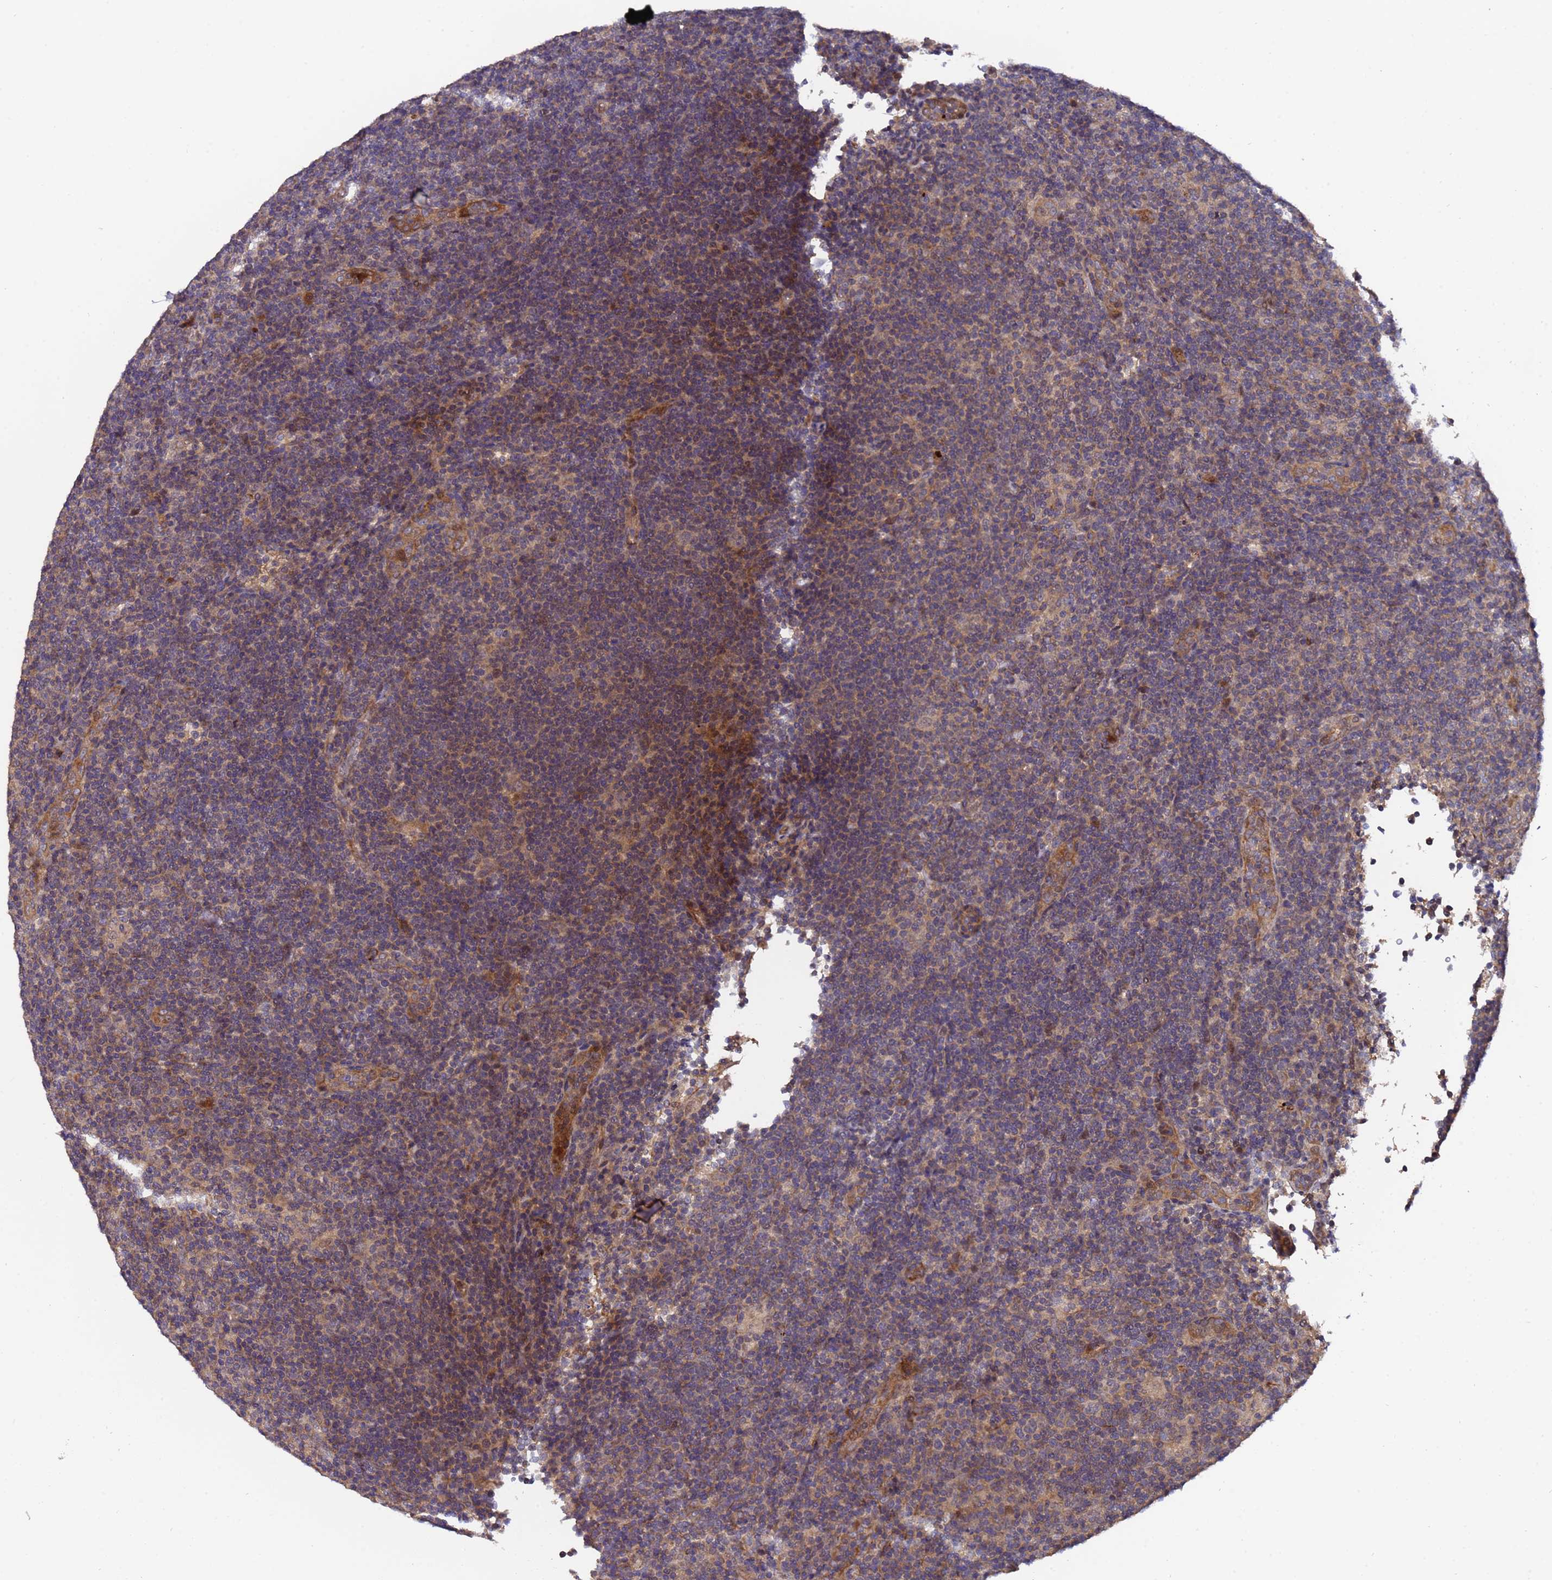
{"staining": {"intensity": "weak", "quantity": "25%-75%", "location": "cytoplasmic/membranous"}, "tissue": "lymphoma", "cell_type": "Tumor cells", "image_type": "cancer", "snomed": [{"axis": "morphology", "description": "Hodgkin's disease, NOS"}, {"axis": "topography", "description": "Lymph node"}], "caption": "IHC image of human Hodgkin's disease stained for a protein (brown), which reveals low levels of weak cytoplasmic/membranous positivity in about 25%-75% of tumor cells.", "gene": "GSTCD", "patient": {"sex": "female", "age": 57}}